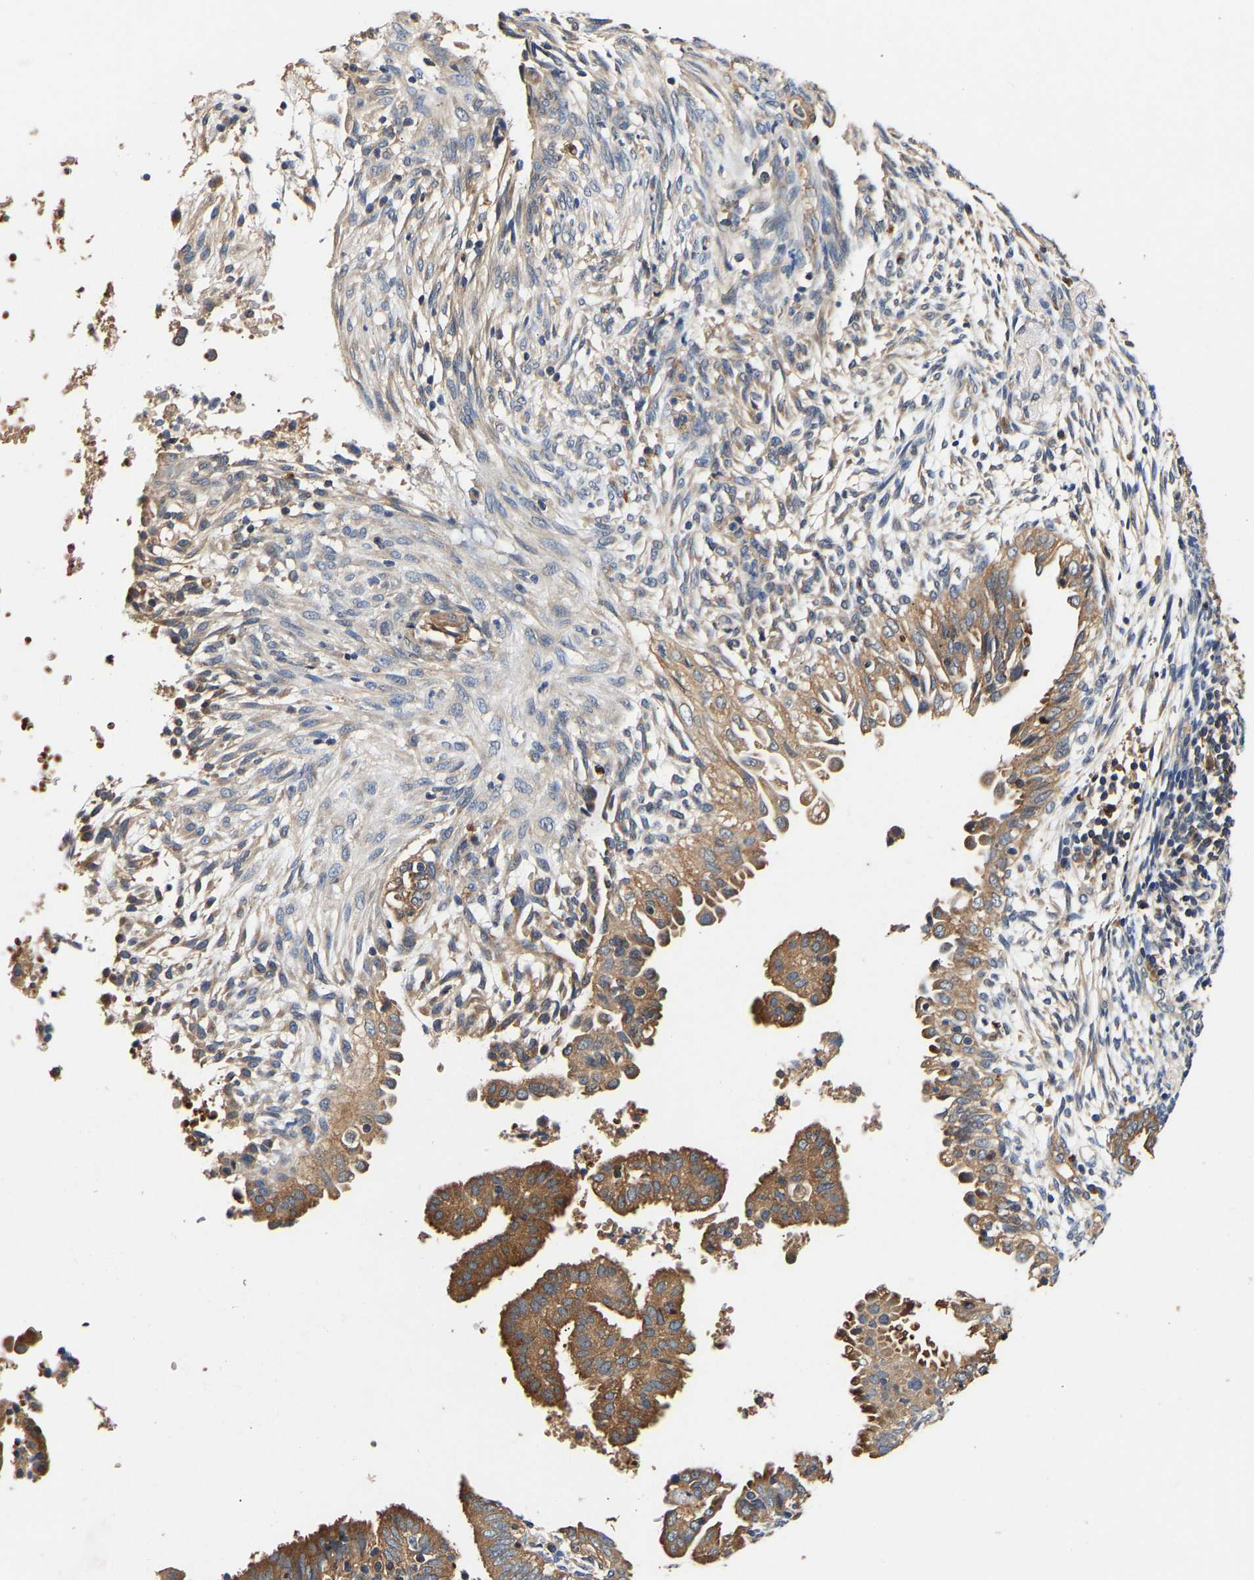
{"staining": {"intensity": "moderate", "quantity": ">75%", "location": "cytoplasmic/membranous"}, "tissue": "endometrial cancer", "cell_type": "Tumor cells", "image_type": "cancer", "snomed": [{"axis": "morphology", "description": "Adenocarcinoma, NOS"}, {"axis": "topography", "description": "Endometrium"}], "caption": "Endometrial cancer tissue exhibits moderate cytoplasmic/membranous positivity in about >75% of tumor cells, visualized by immunohistochemistry.", "gene": "LRBA", "patient": {"sex": "female", "age": 58}}